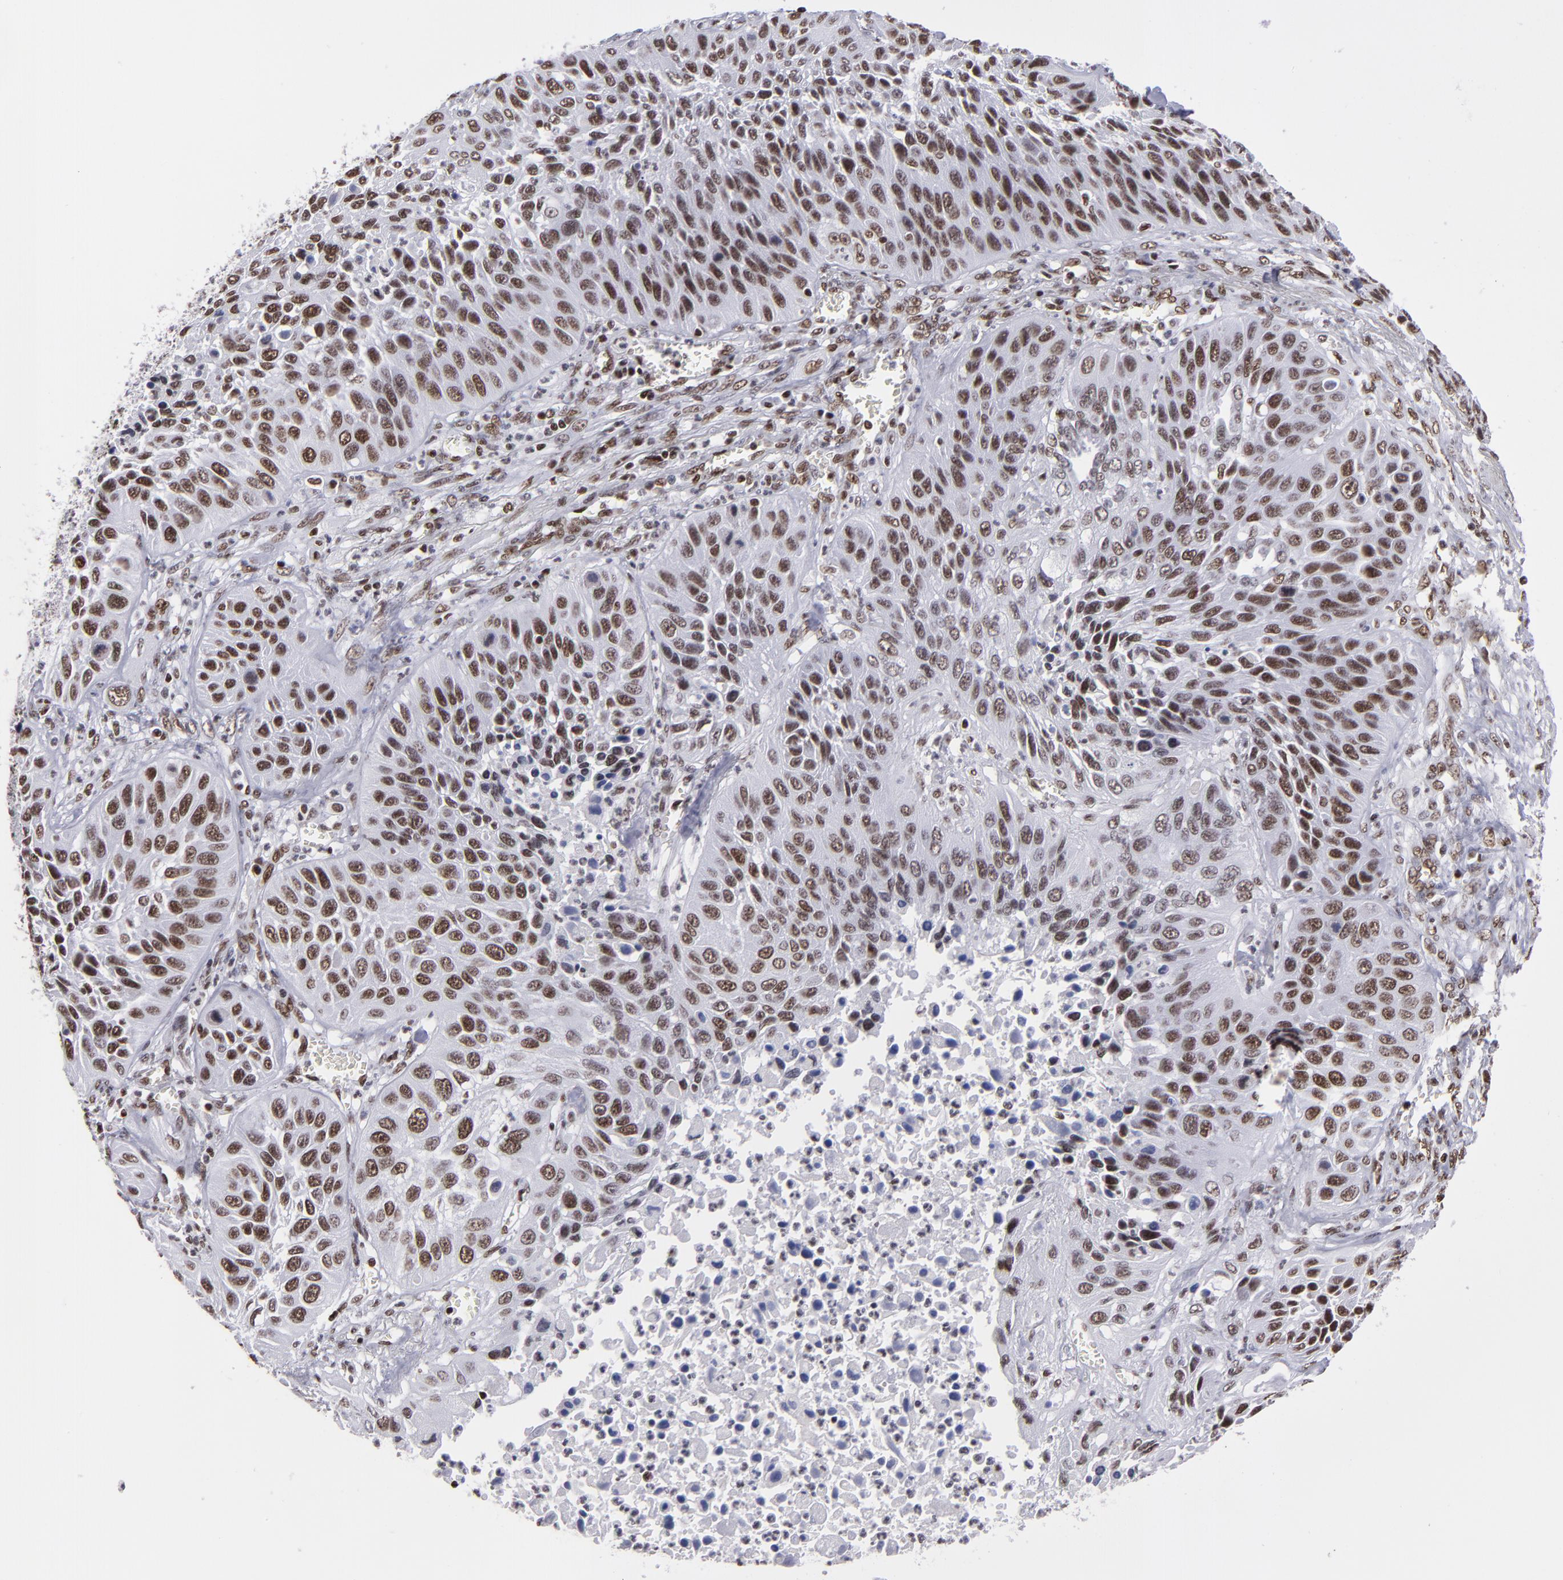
{"staining": {"intensity": "strong", "quantity": ">75%", "location": "nuclear"}, "tissue": "lung cancer", "cell_type": "Tumor cells", "image_type": "cancer", "snomed": [{"axis": "morphology", "description": "Squamous cell carcinoma, NOS"}, {"axis": "topography", "description": "Lung"}], "caption": "This is an image of immunohistochemistry staining of lung cancer (squamous cell carcinoma), which shows strong expression in the nuclear of tumor cells.", "gene": "TERF2", "patient": {"sex": "female", "age": 76}}